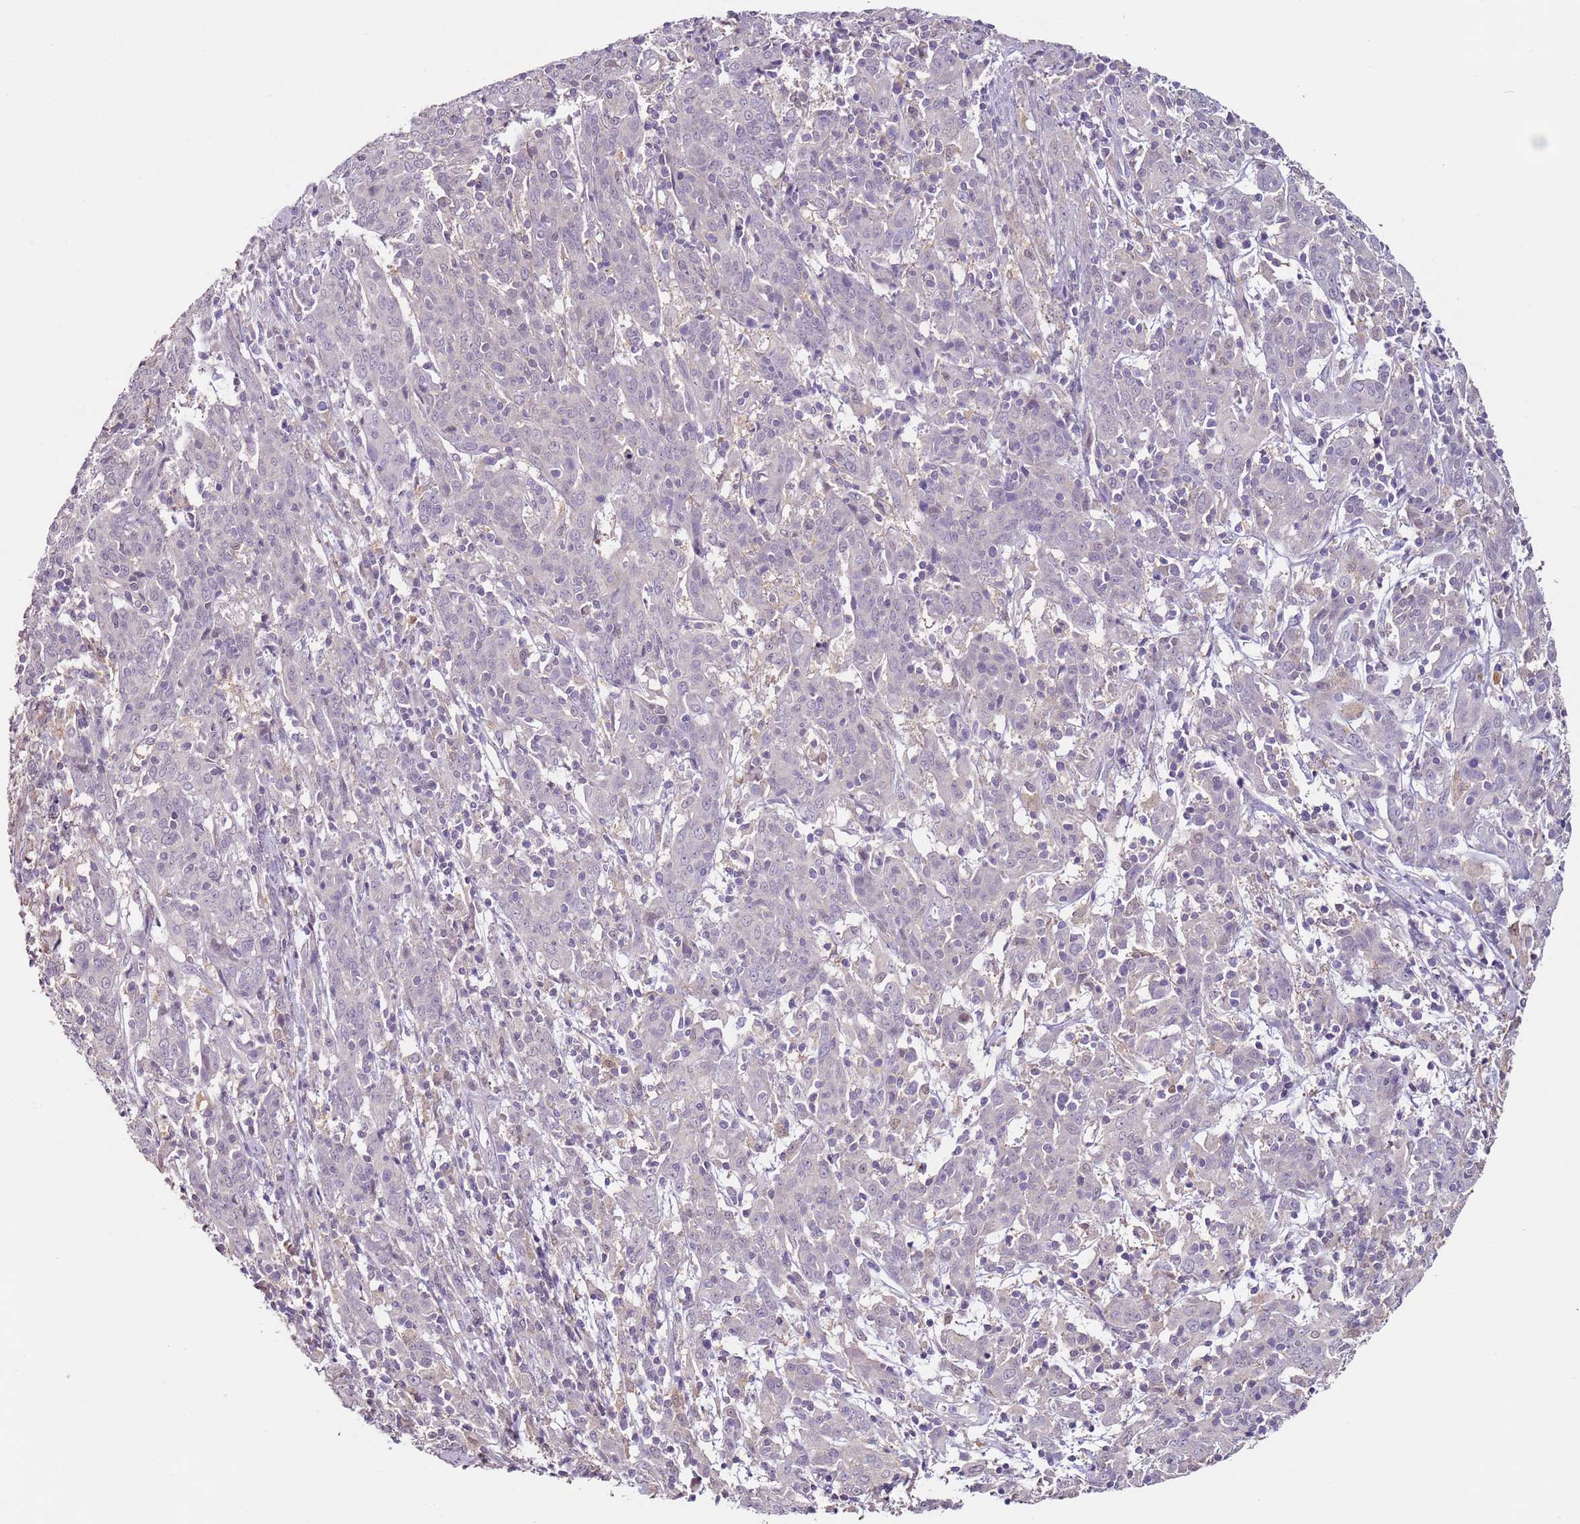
{"staining": {"intensity": "negative", "quantity": "none", "location": "none"}, "tissue": "cervical cancer", "cell_type": "Tumor cells", "image_type": "cancer", "snomed": [{"axis": "morphology", "description": "Squamous cell carcinoma, NOS"}, {"axis": "topography", "description": "Cervix"}], "caption": "Immunohistochemical staining of cervical squamous cell carcinoma demonstrates no significant positivity in tumor cells.", "gene": "MDH1", "patient": {"sex": "female", "age": 67}}